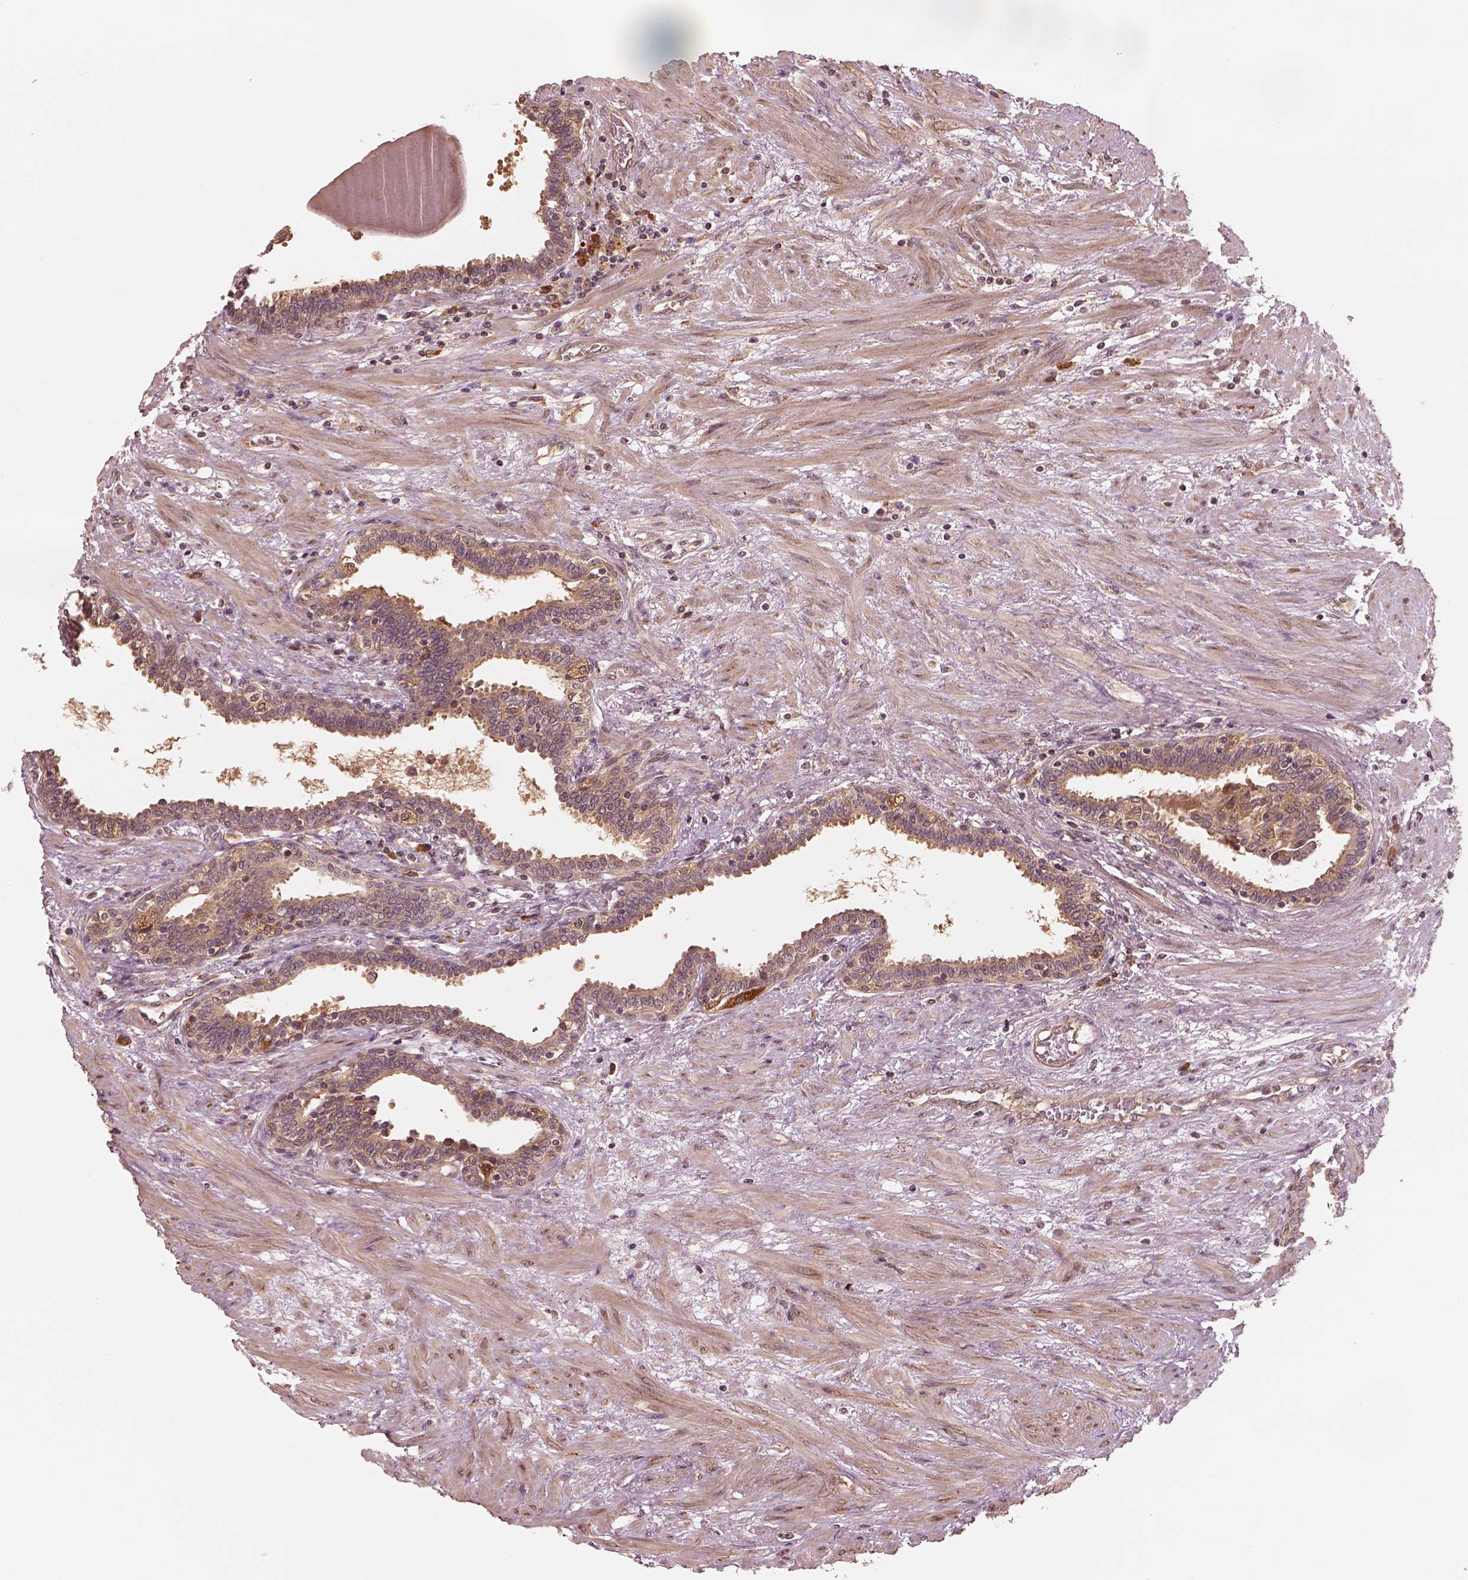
{"staining": {"intensity": "moderate", "quantity": ">75%", "location": "cytoplasmic/membranous"}, "tissue": "prostate", "cell_type": "Glandular cells", "image_type": "normal", "snomed": [{"axis": "morphology", "description": "Normal tissue, NOS"}, {"axis": "topography", "description": "Prostate"}], "caption": "Moderate cytoplasmic/membranous protein positivity is appreciated in approximately >75% of glandular cells in prostate.", "gene": "RPS5", "patient": {"sex": "male", "age": 55}}